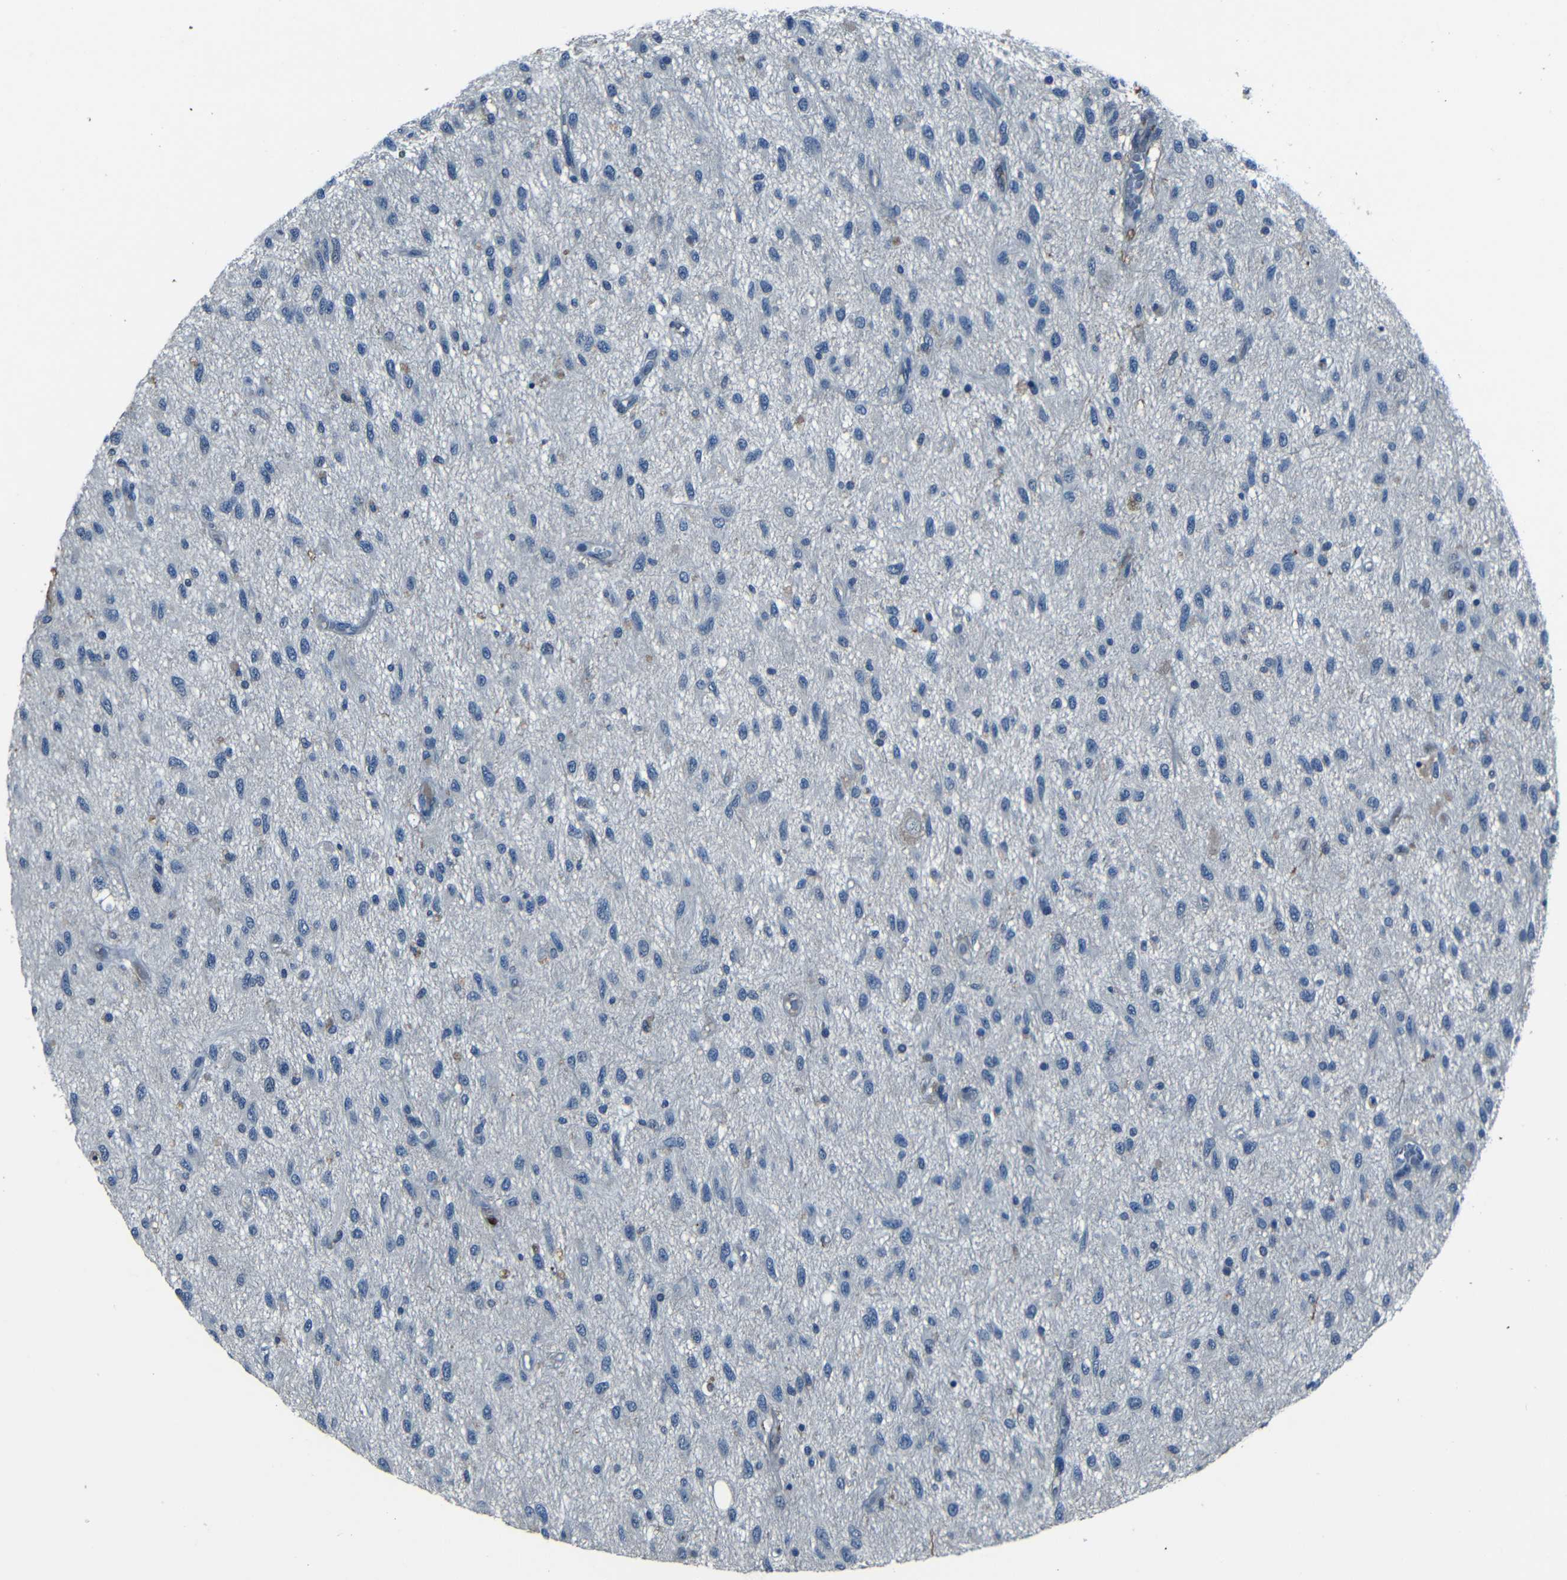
{"staining": {"intensity": "negative", "quantity": "none", "location": "none"}, "tissue": "glioma", "cell_type": "Tumor cells", "image_type": "cancer", "snomed": [{"axis": "morphology", "description": "Glioma, malignant, Low grade"}, {"axis": "topography", "description": "Brain"}], "caption": "Immunohistochemistry histopathology image of neoplastic tissue: human malignant low-grade glioma stained with DAB exhibits no significant protein positivity in tumor cells.", "gene": "SLA", "patient": {"sex": "male", "age": 77}}